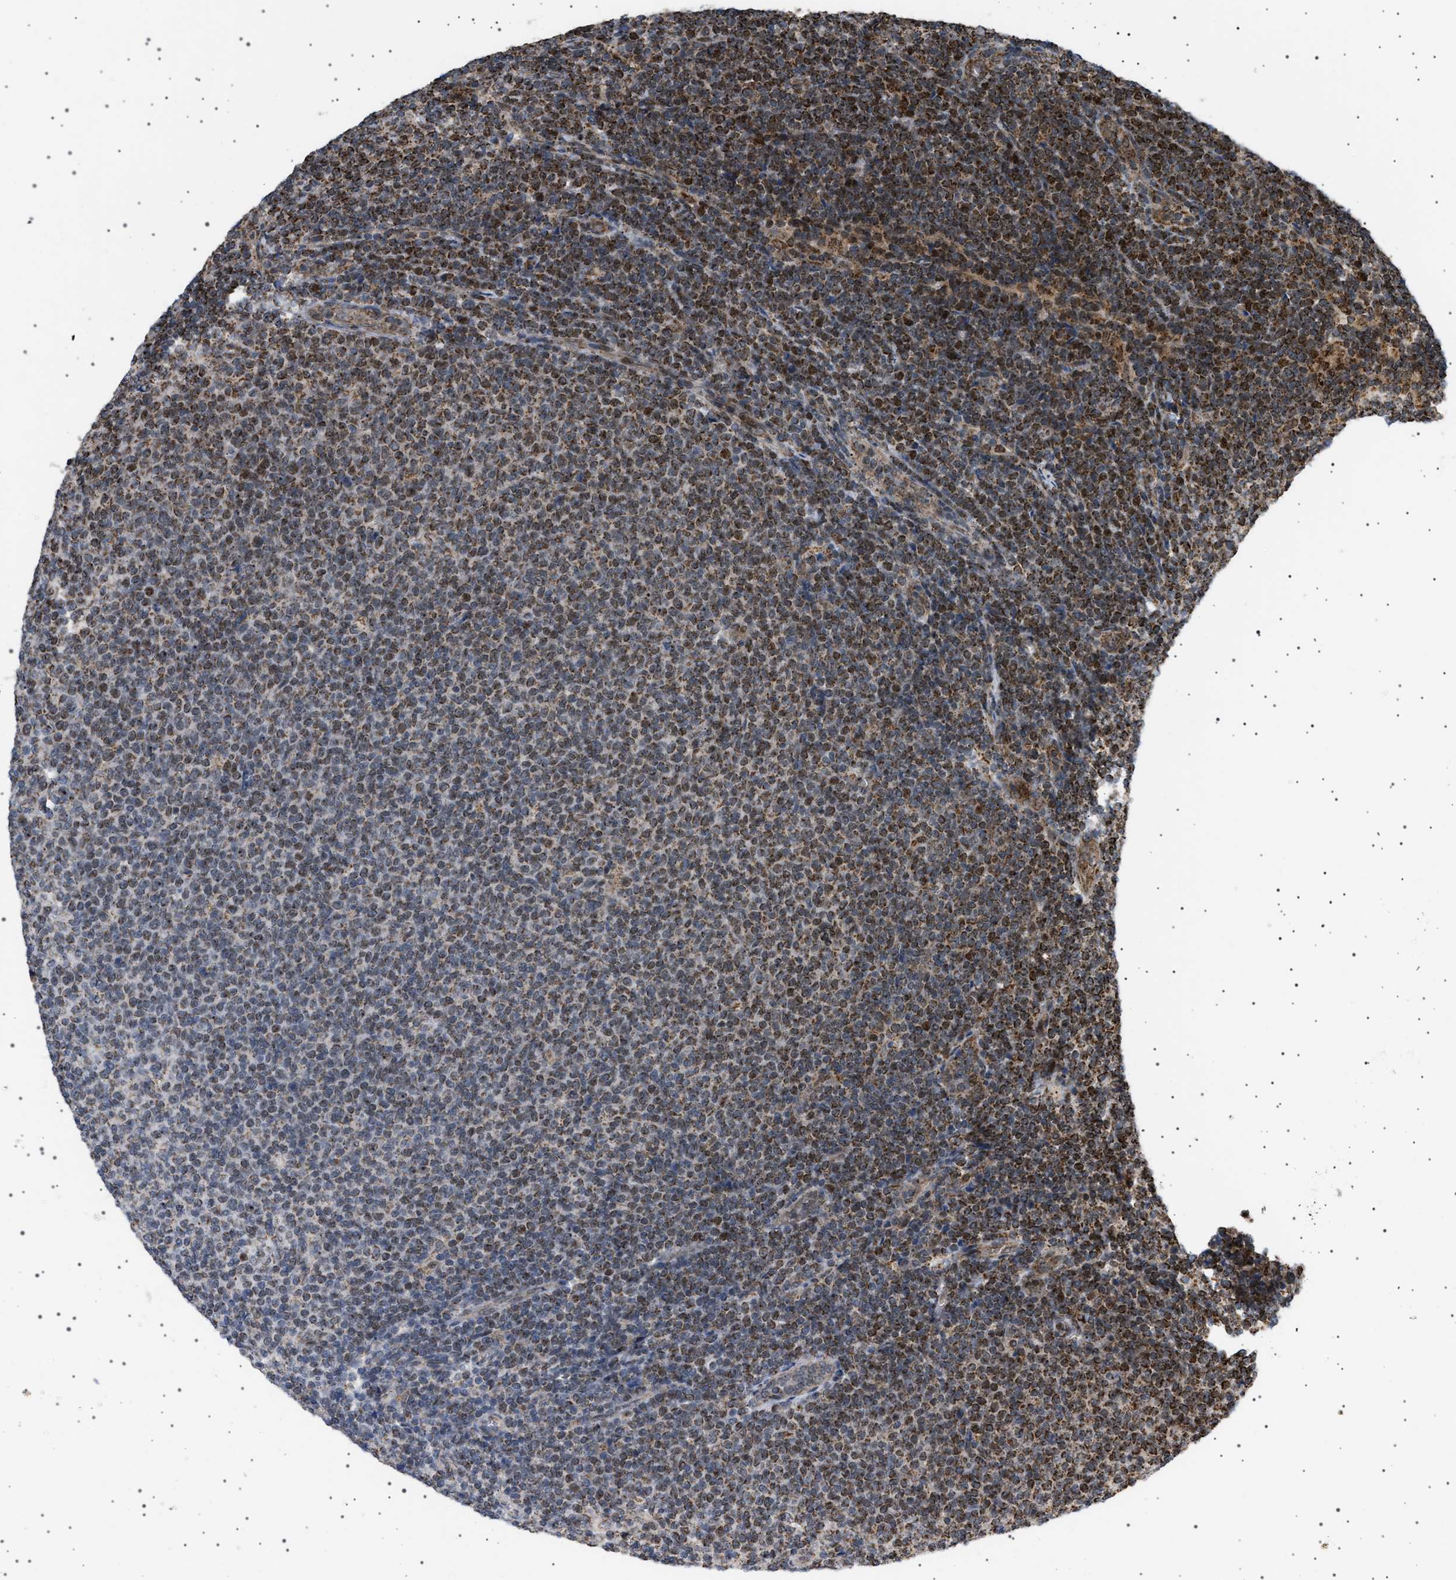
{"staining": {"intensity": "moderate", "quantity": "25%-75%", "location": "cytoplasmic/membranous,nuclear"}, "tissue": "lymphoma", "cell_type": "Tumor cells", "image_type": "cancer", "snomed": [{"axis": "morphology", "description": "Malignant lymphoma, non-Hodgkin's type, Low grade"}, {"axis": "topography", "description": "Lymph node"}], "caption": "Low-grade malignant lymphoma, non-Hodgkin's type stained with a protein marker reveals moderate staining in tumor cells.", "gene": "MELK", "patient": {"sex": "male", "age": 66}}